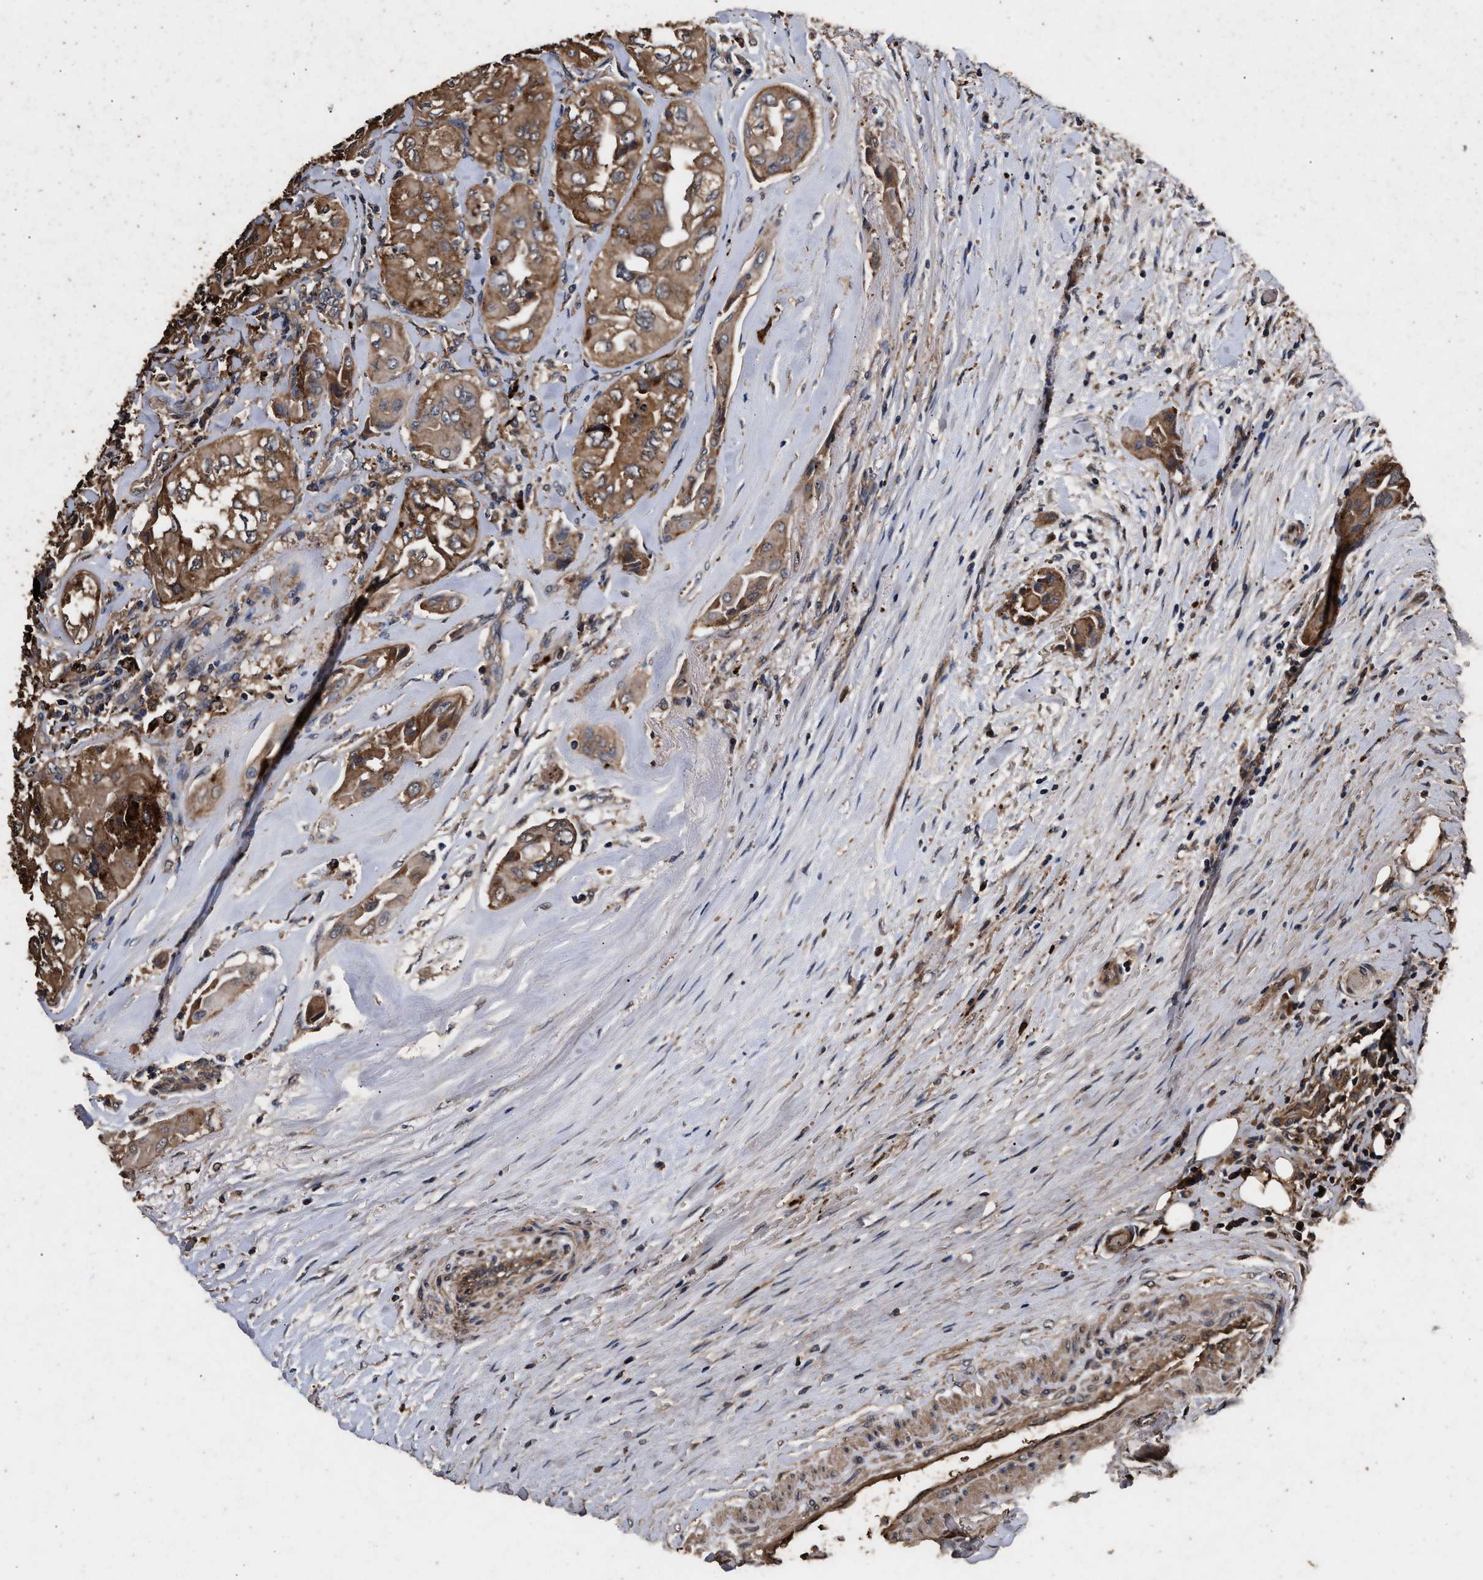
{"staining": {"intensity": "moderate", "quantity": ">75%", "location": "cytoplasmic/membranous"}, "tissue": "thyroid cancer", "cell_type": "Tumor cells", "image_type": "cancer", "snomed": [{"axis": "morphology", "description": "Papillary adenocarcinoma, NOS"}, {"axis": "topography", "description": "Thyroid gland"}], "caption": "A histopathology image showing moderate cytoplasmic/membranous positivity in approximately >75% of tumor cells in thyroid cancer (papillary adenocarcinoma), as visualized by brown immunohistochemical staining.", "gene": "KYAT1", "patient": {"sex": "female", "age": 59}}